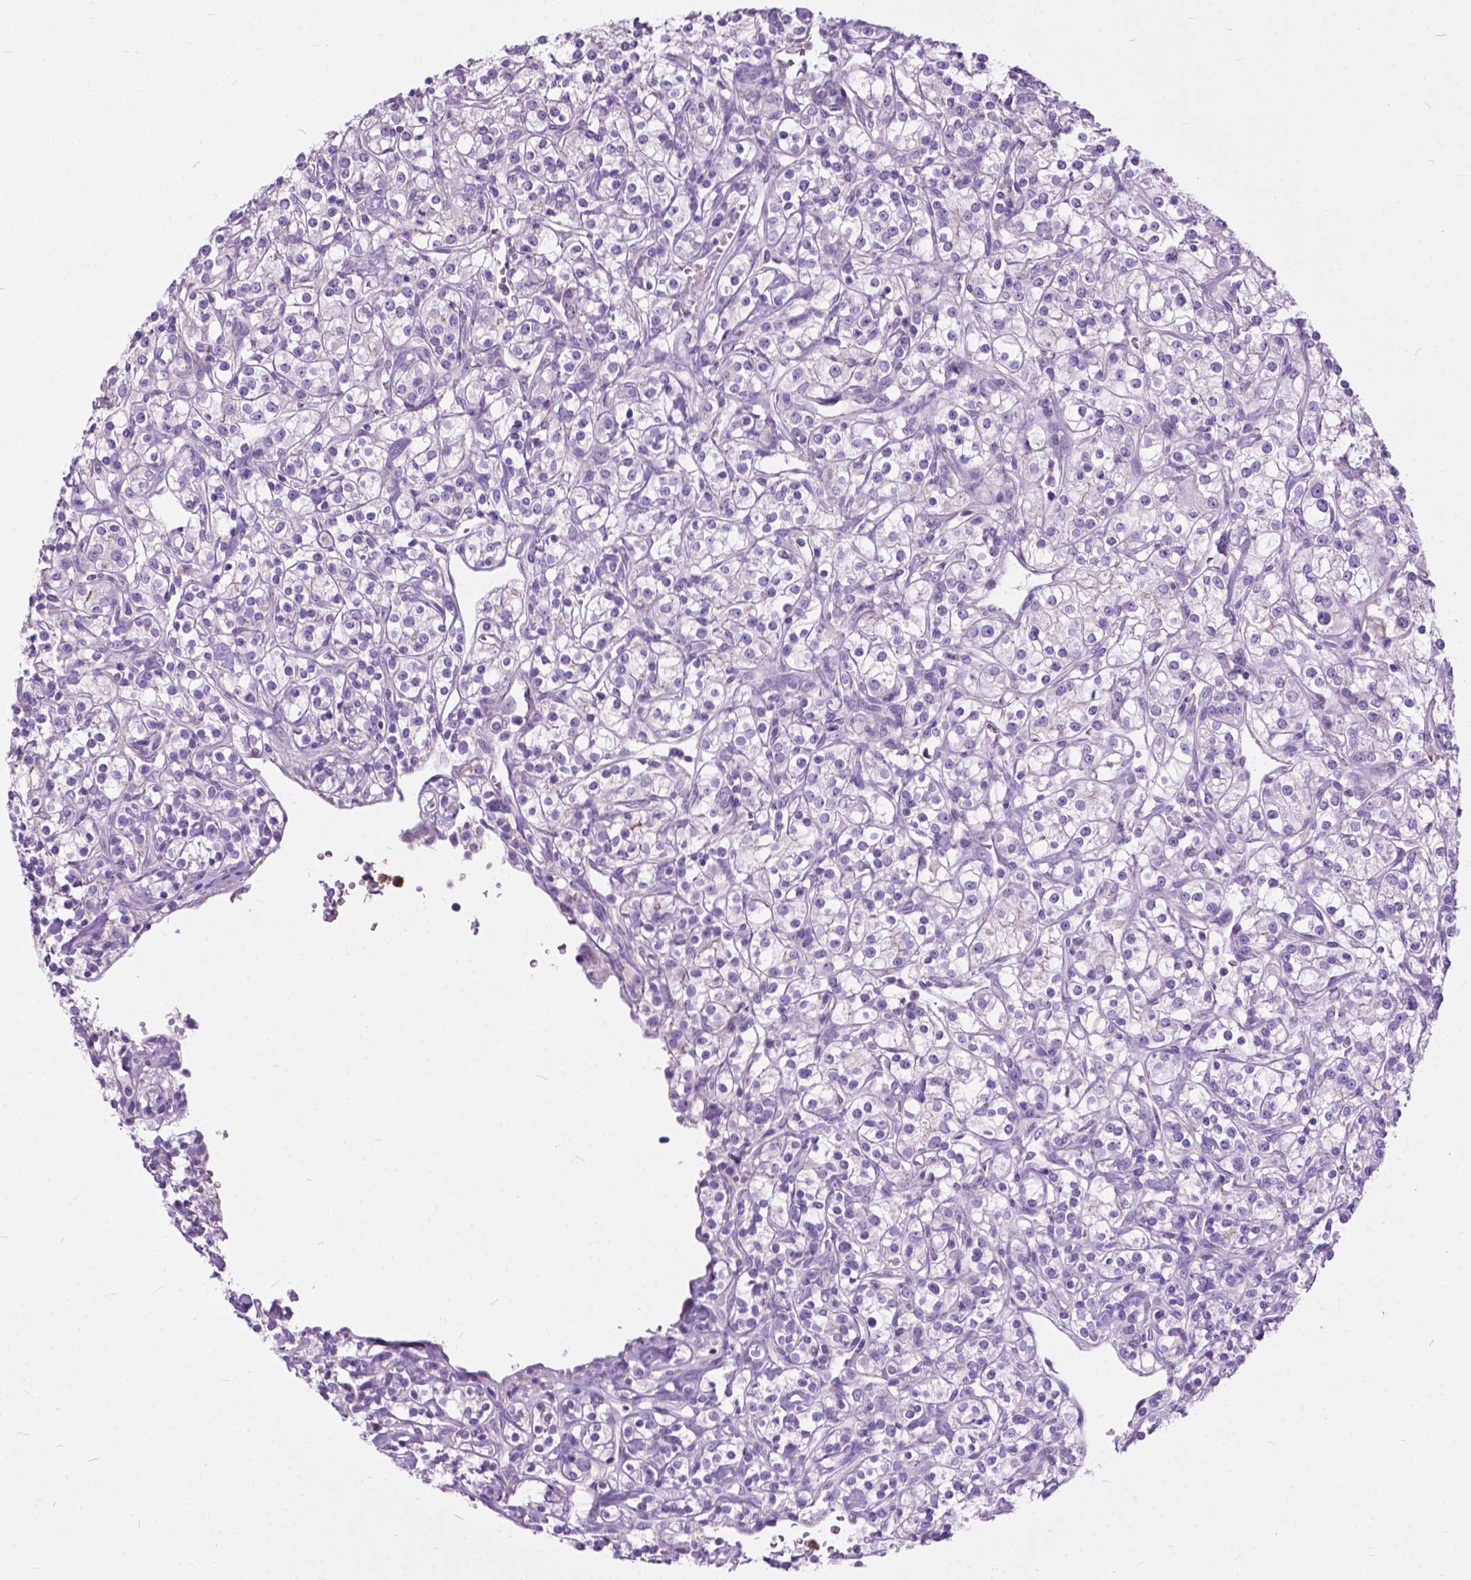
{"staining": {"intensity": "negative", "quantity": "none", "location": "none"}, "tissue": "renal cancer", "cell_type": "Tumor cells", "image_type": "cancer", "snomed": [{"axis": "morphology", "description": "Adenocarcinoma, NOS"}, {"axis": "topography", "description": "Kidney"}], "caption": "Renal adenocarcinoma was stained to show a protein in brown. There is no significant staining in tumor cells. (Stains: DAB IHC with hematoxylin counter stain, Microscopy: brightfield microscopy at high magnification).", "gene": "PRR35", "patient": {"sex": "male", "age": 77}}